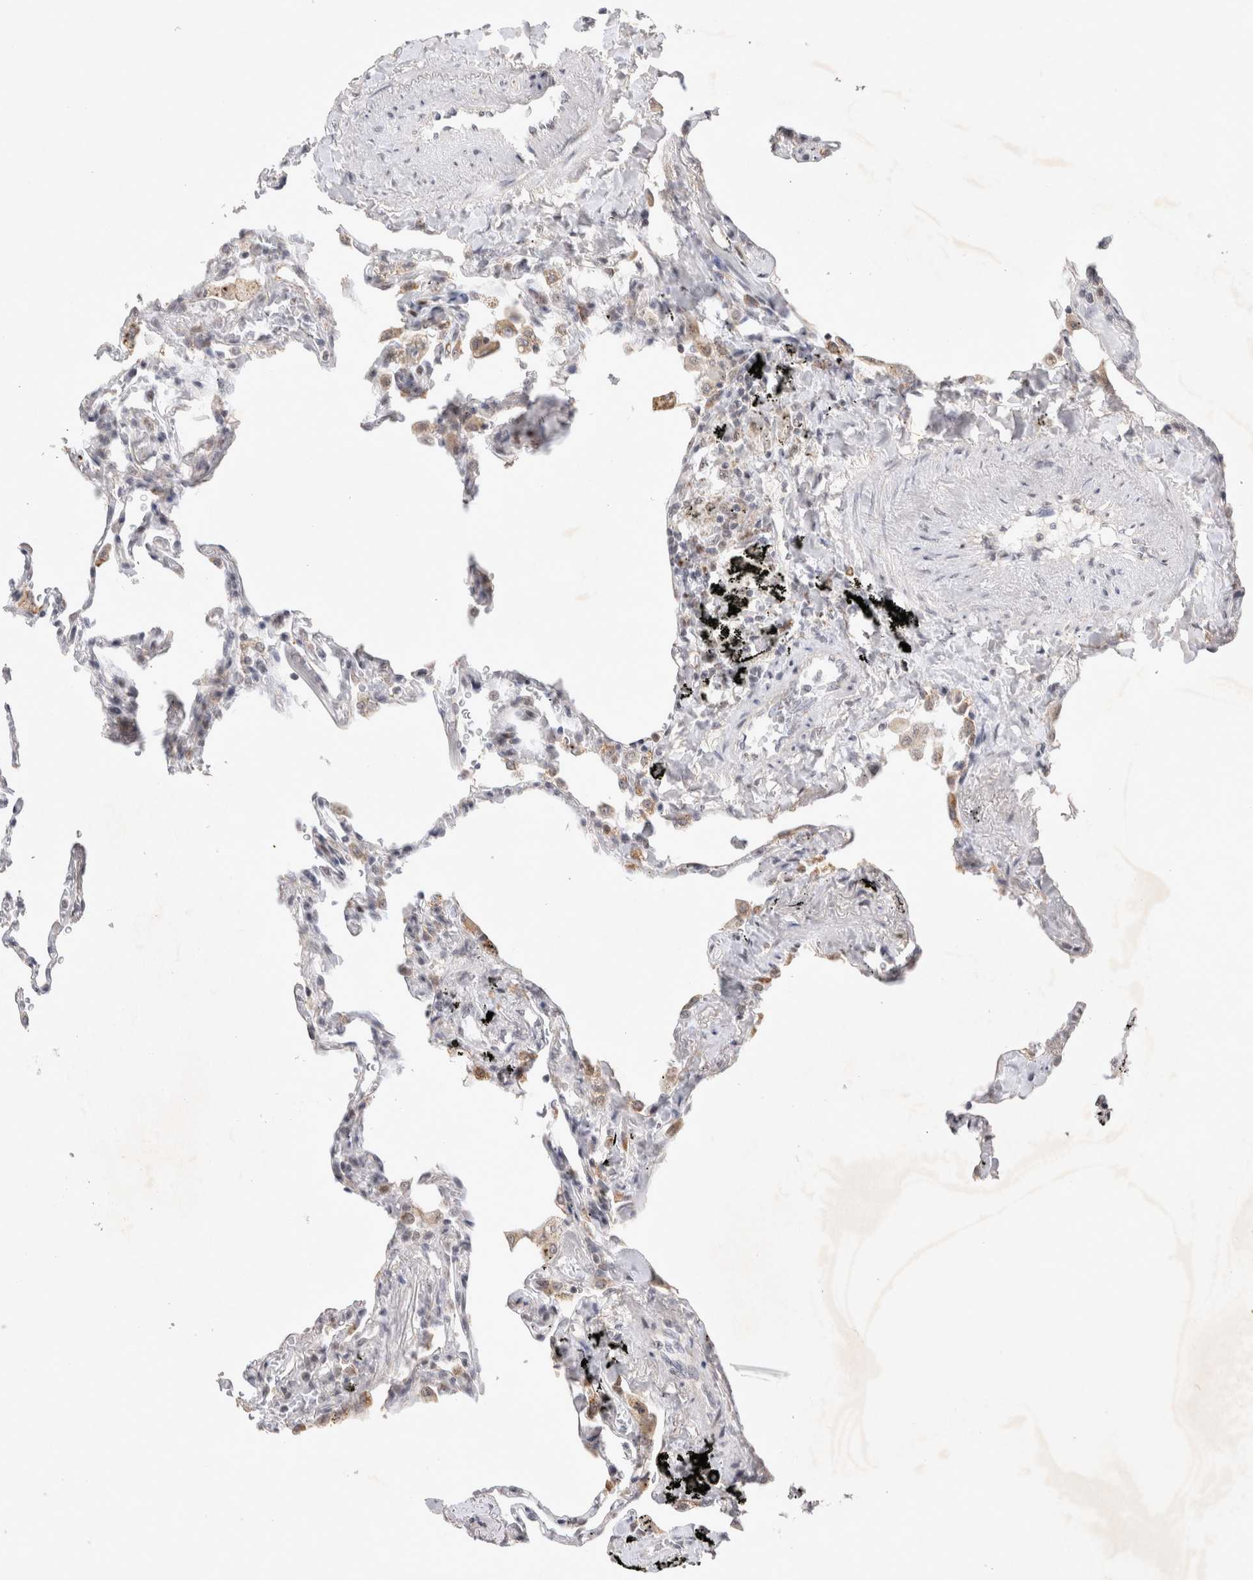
{"staining": {"intensity": "negative", "quantity": "none", "location": "none"}, "tissue": "lung", "cell_type": "Alveolar cells", "image_type": "normal", "snomed": [{"axis": "morphology", "description": "Normal tissue, NOS"}, {"axis": "topography", "description": "Lung"}], "caption": "This micrograph is of benign lung stained with immunohistochemistry (IHC) to label a protein in brown with the nuclei are counter-stained blue. There is no expression in alveolar cells. Brightfield microscopy of immunohistochemistry (IHC) stained with DAB (3,3'-diaminobenzidine) (brown) and hematoxylin (blue), captured at high magnification.", "gene": "MRPL37", "patient": {"sex": "male", "age": 59}}